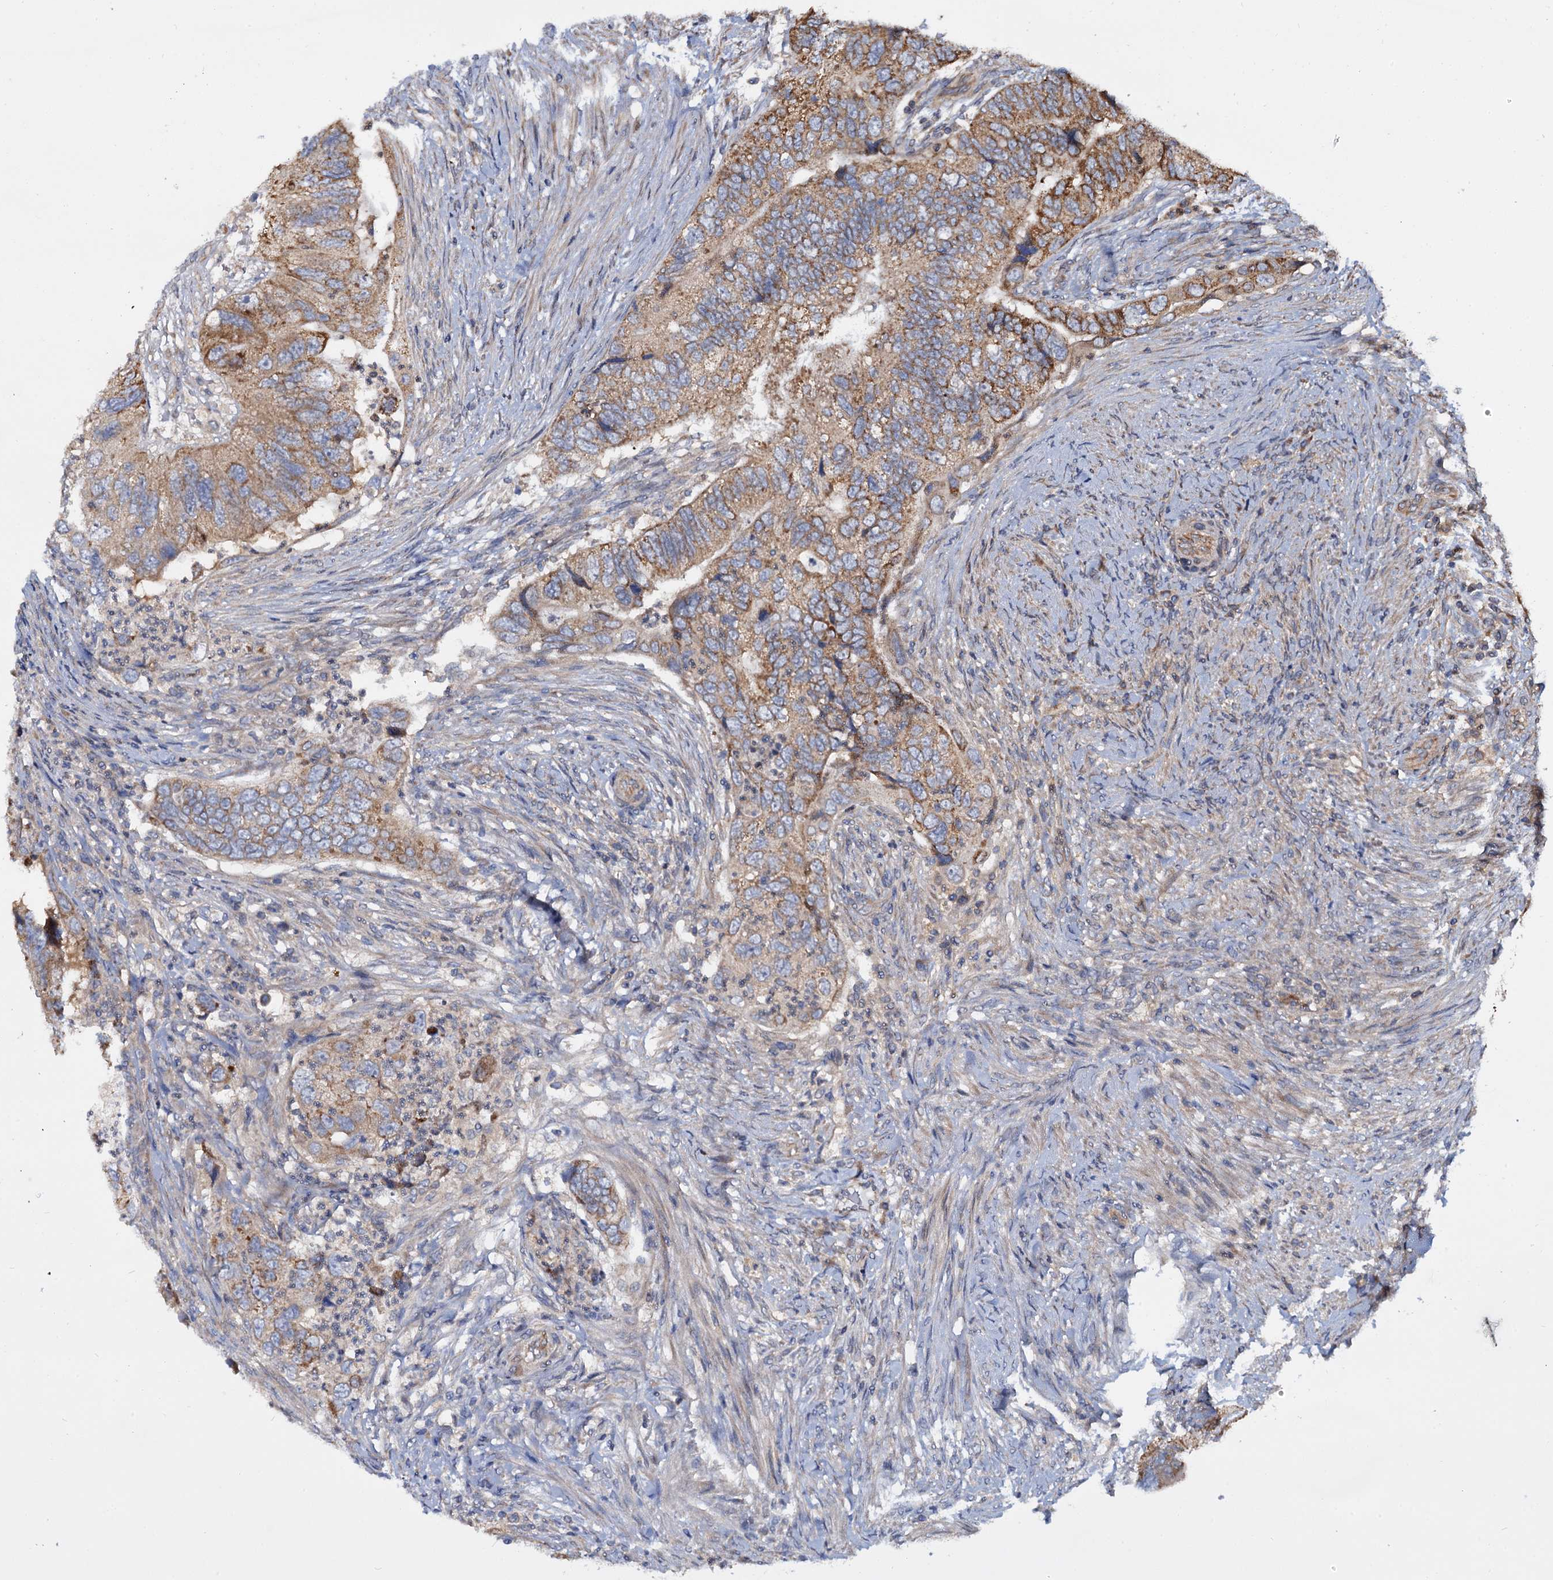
{"staining": {"intensity": "moderate", "quantity": ">75%", "location": "cytoplasmic/membranous"}, "tissue": "colorectal cancer", "cell_type": "Tumor cells", "image_type": "cancer", "snomed": [{"axis": "morphology", "description": "Adenocarcinoma, NOS"}, {"axis": "topography", "description": "Rectum"}], "caption": "Protein expression analysis of human adenocarcinoma (colorectal) reveals moderate cytoplasmic/membranous positivity in approximately >75% of tumor cells.", "gene": "CEP192", "patient": {"sex": "male", "age": 63}}